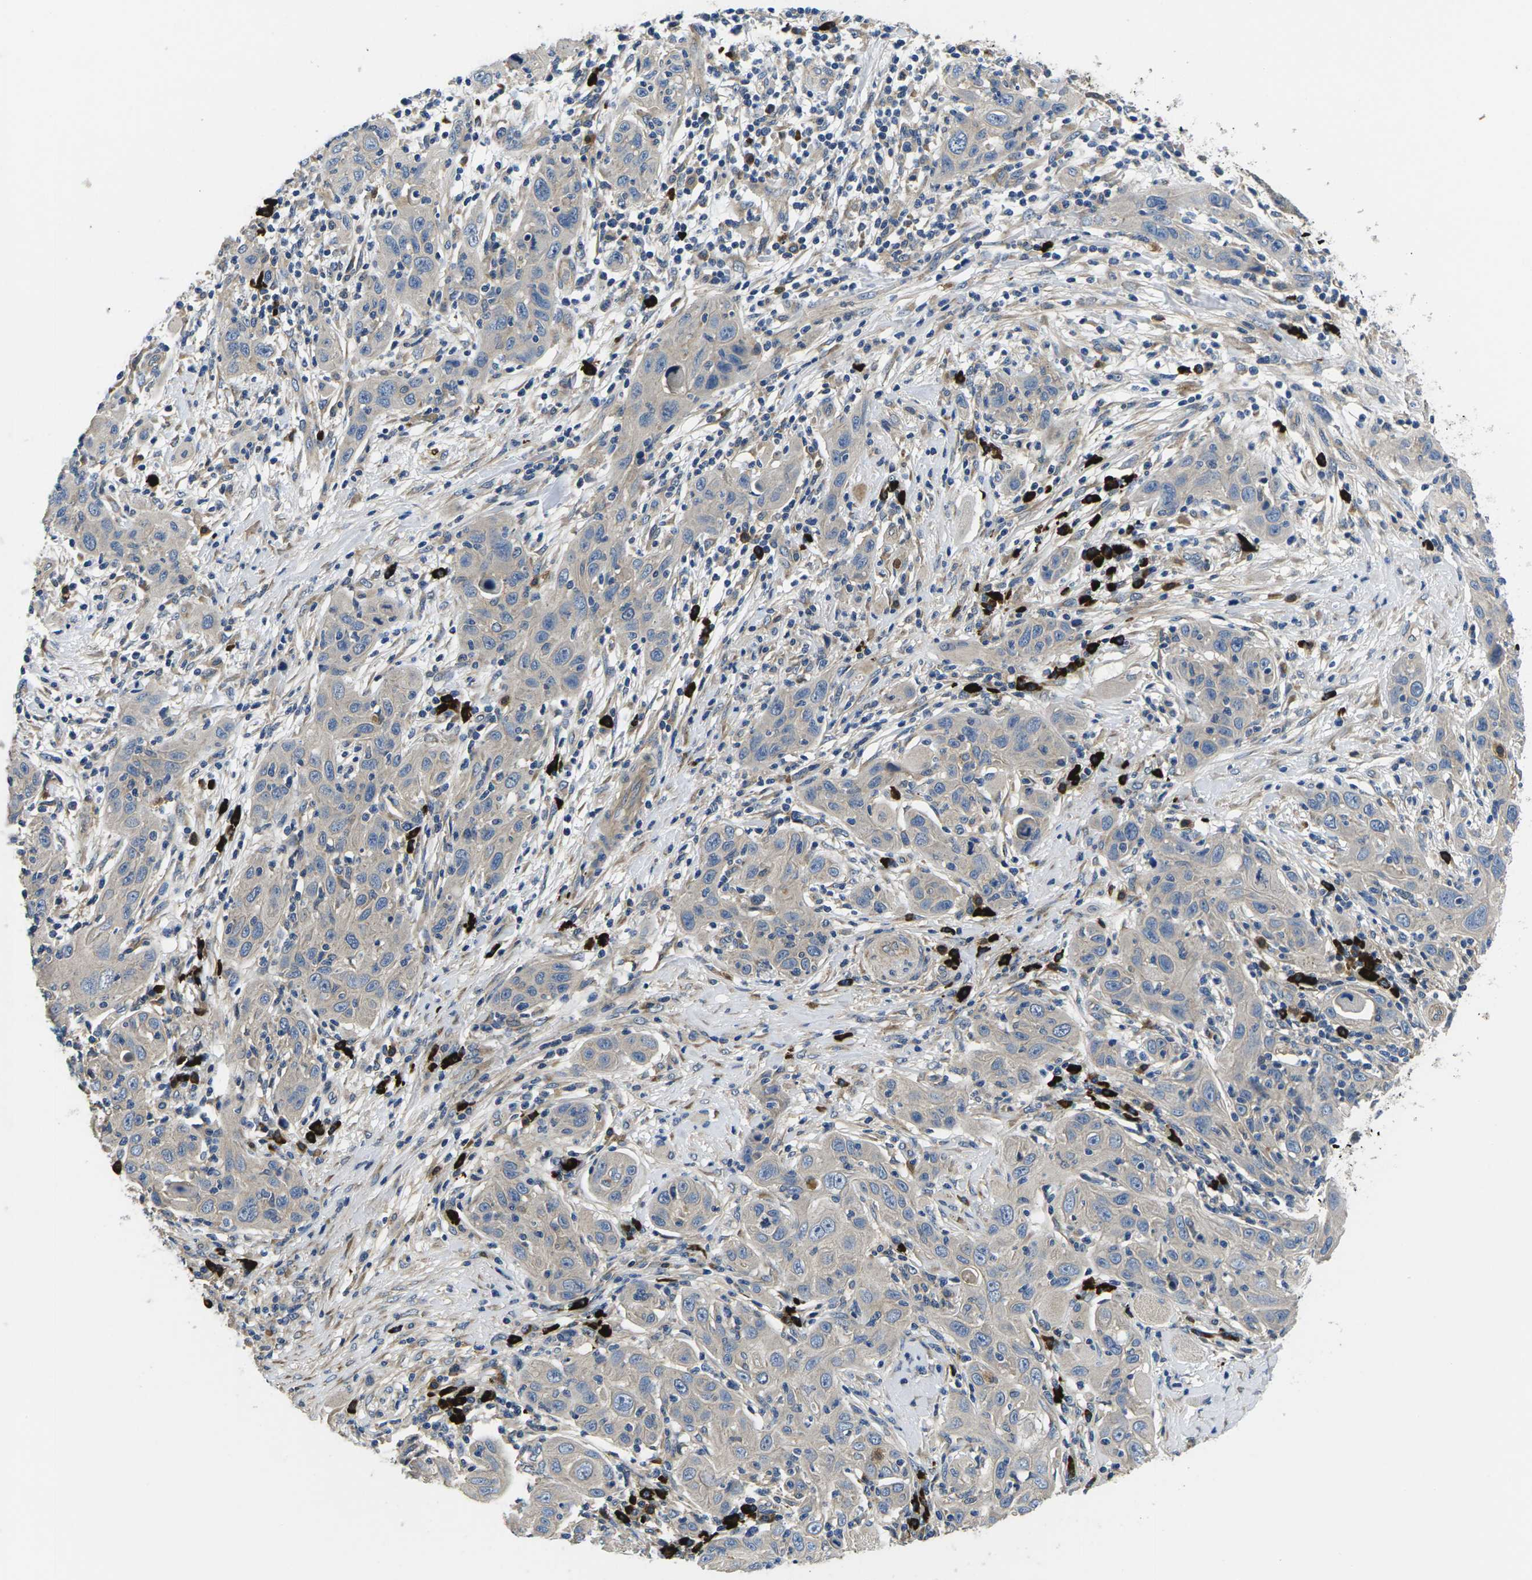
{"staining": {"intensity": "negative", "quantity": "none", "location": "none"}, "tissue": "skin cancer", "cell_type": "Tumor cells", "image_type": "cancer", "snomed": [{"axis": "morphology", "description": "Squamous cell carcinoma, NOS"}, {"axis": "topography", "description": "Skin"}], "caption": "DAB immunohistochemical staining of human skin squamous cell carcinoma reveals no significant positivity in tumor cells.", "gene": "PLCE1", "patient": {"sex": "female", "age": 88}}